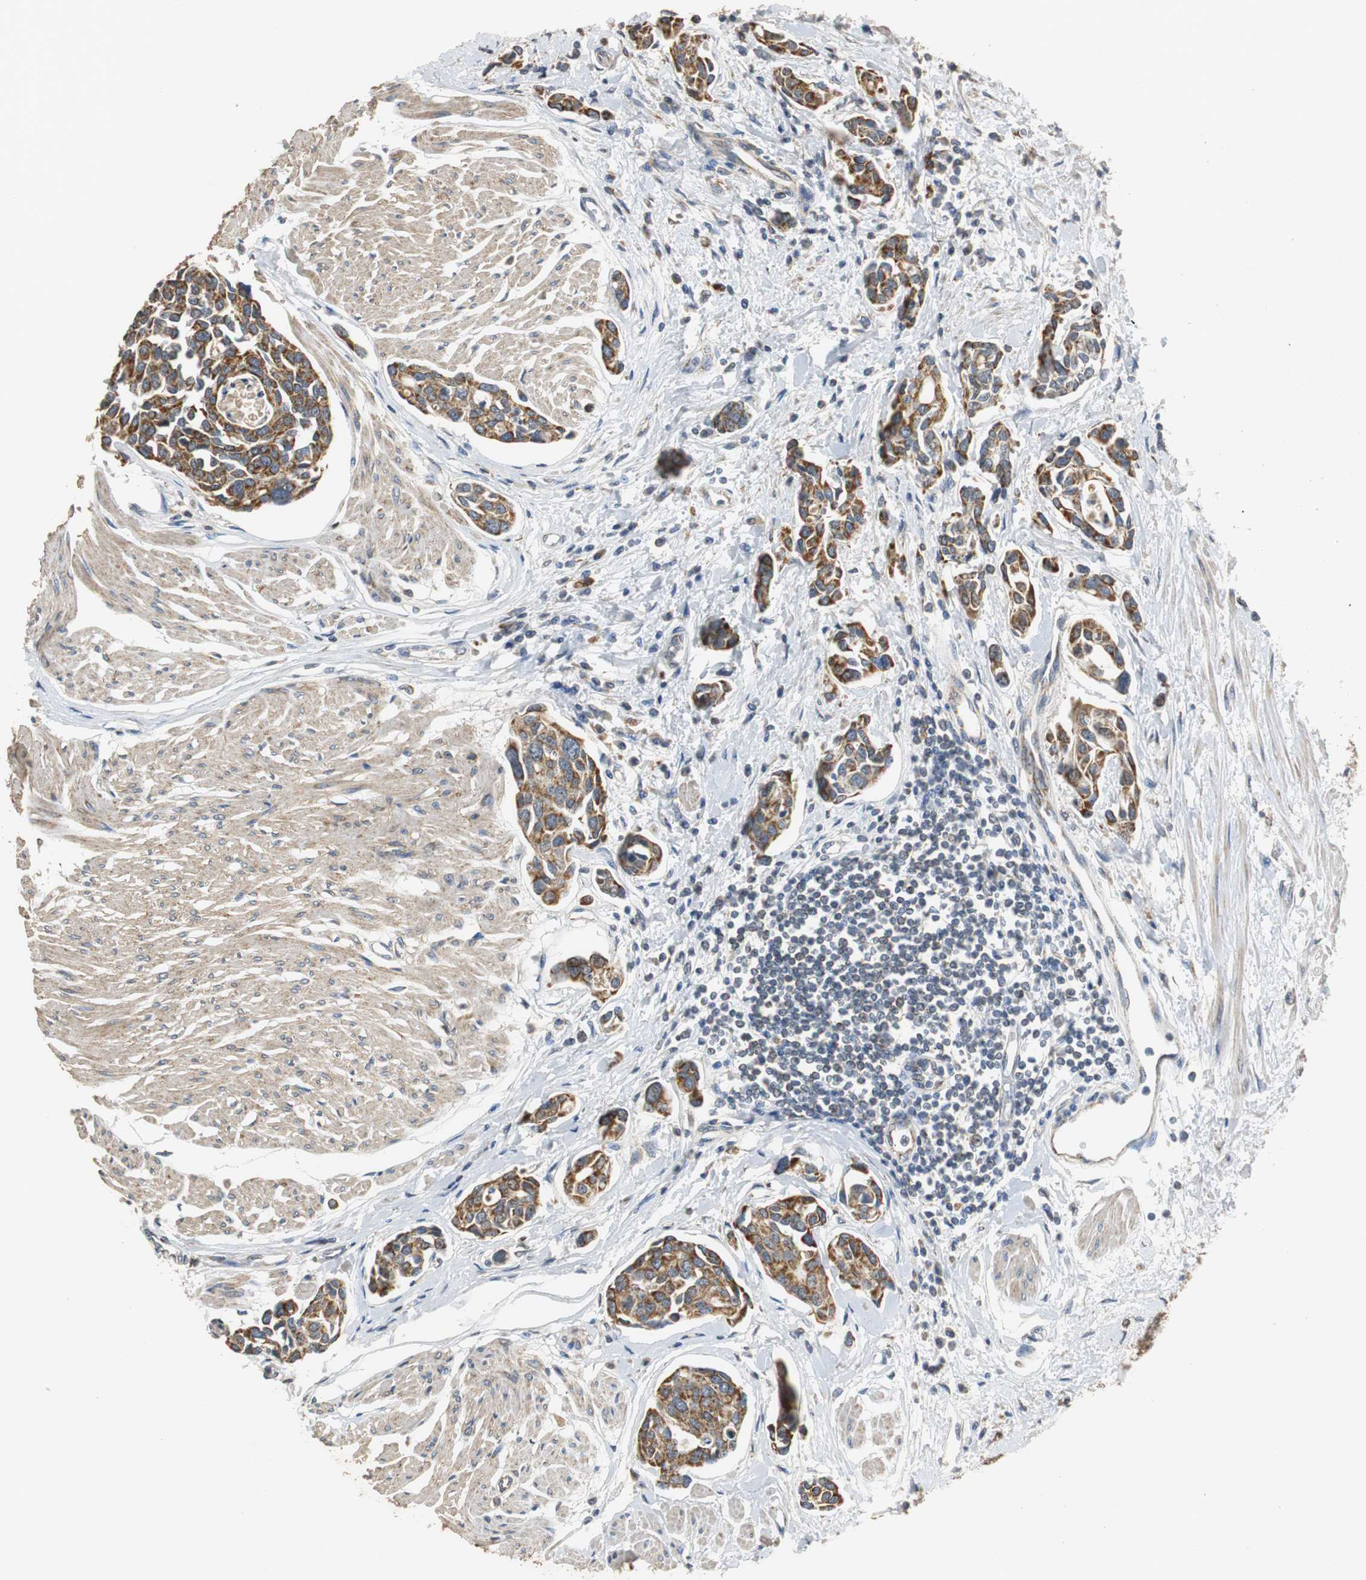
{"staining": {"intensity": "moderate", "quantity": ">75%", "location": "cytoplasmic/membranous"}, "tissue": "urothelial cancer", "cell_type": "Tumor cells", "image_type": "cancer", "snomed": [{"axis": "morphology", "description": "Urothelial carcinoma, High grade"}, {"axis": "topography", "description": "Urinary bladder"}], "caption": "Immunohistochemistry photomicrograph of urothelial cancer stained for a protein (brown), which reveals medium levels of moderate cytoplasmic/membranous staining in approximately >75% of tumor cells.", "gene": "HMGCL", "patient": {"sex": "male", "age": 78}}